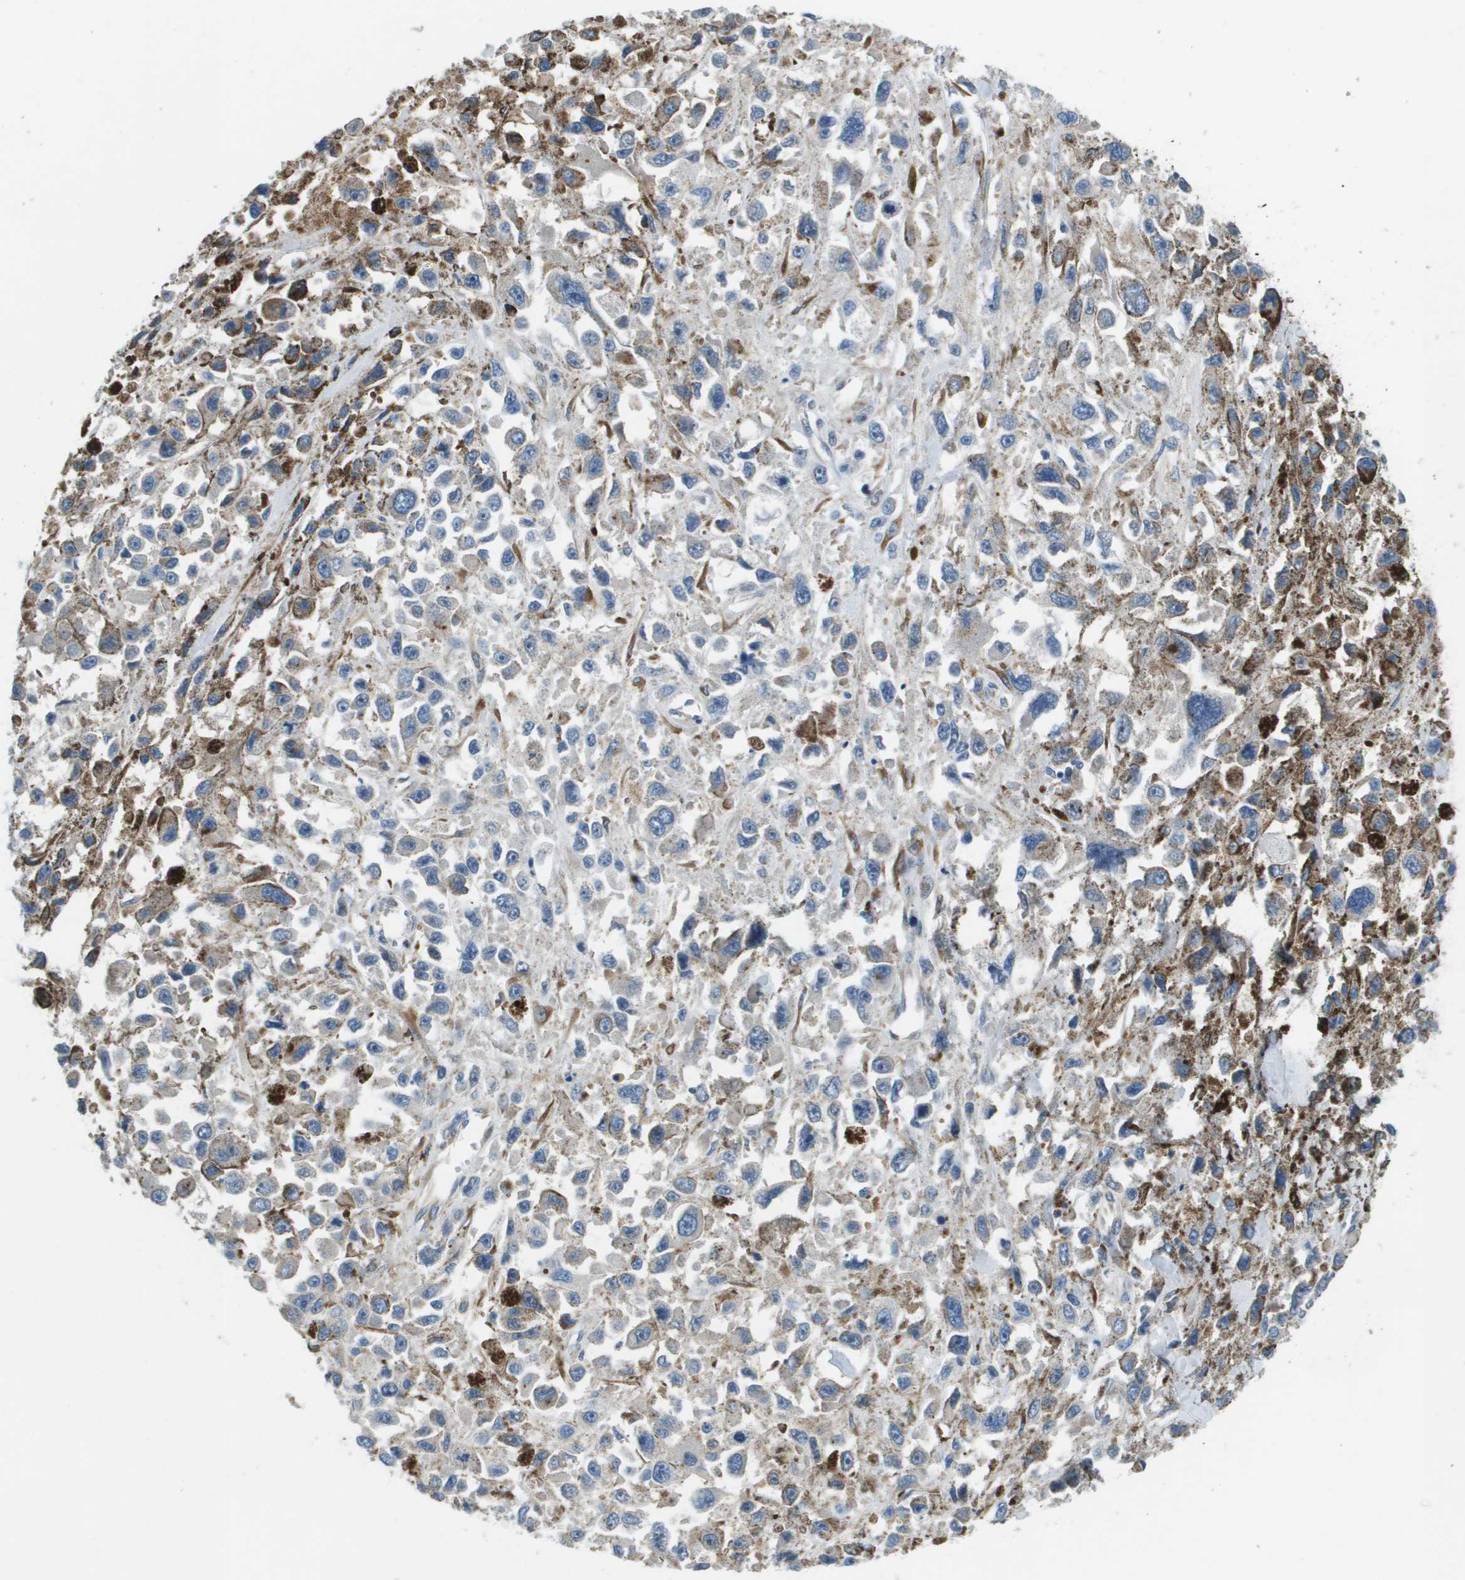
{"staining": {"intensity": "negative", "quantity": "none", "location": "none"}, "tissue": "melanoma", "cell_type": "Tumor cells", "image_type": "cancer", "snomed": [{"axis": "morphology", "description": "Malignant melanoma, Metastatic site"}, {"axis": "topography", "description": "Lymph node"}], "caption": "This is an IHC image of human malignant melanoma (metastatic site). There is no staining in tumor cells.", "gene": "SAMSN1", "patient": {"sex": "male", "age": 59}}